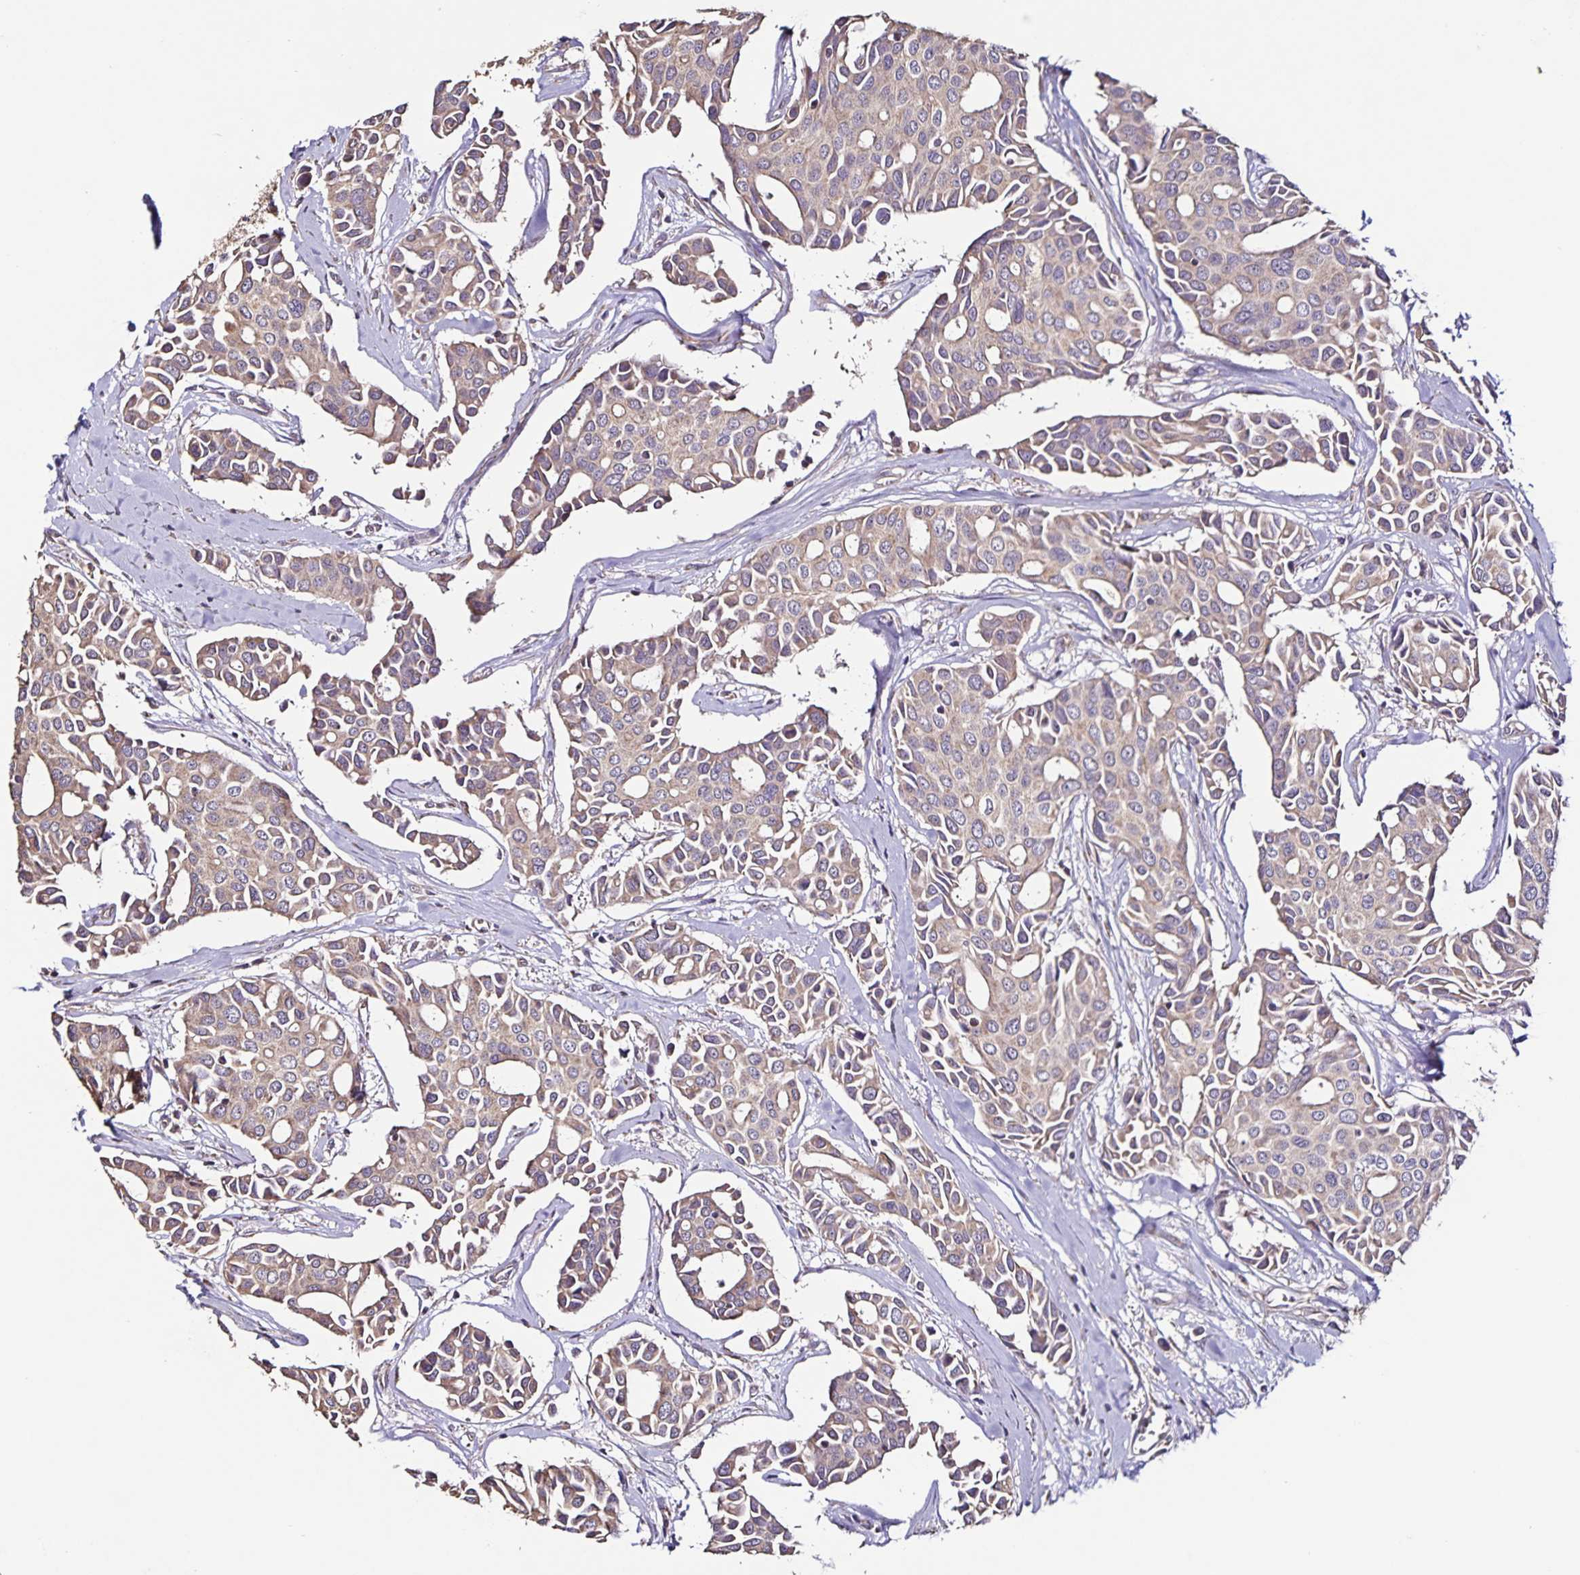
{"staining": {"intensity": "weak", "quantity": "25%-75%", "location": "cytoplasmic/membranous"}, "tissue": "breast cancer", "cell_type": "Tumor cells", "image_type": "cancer", "snomed": [{"axis": "morphology", "description": "Duct carcinoma"}, {"axis": "topography", "description": "Breast"}], "caption": "Human breast cancer (intraductal carcinoma) stained with a brown dye reveals weak cytoplasmic/membranous positive expression in approximately 25%-75% of tumor cells.", "gene": "MAN1A1", "patient": {"sex": "female", "age": 54}}